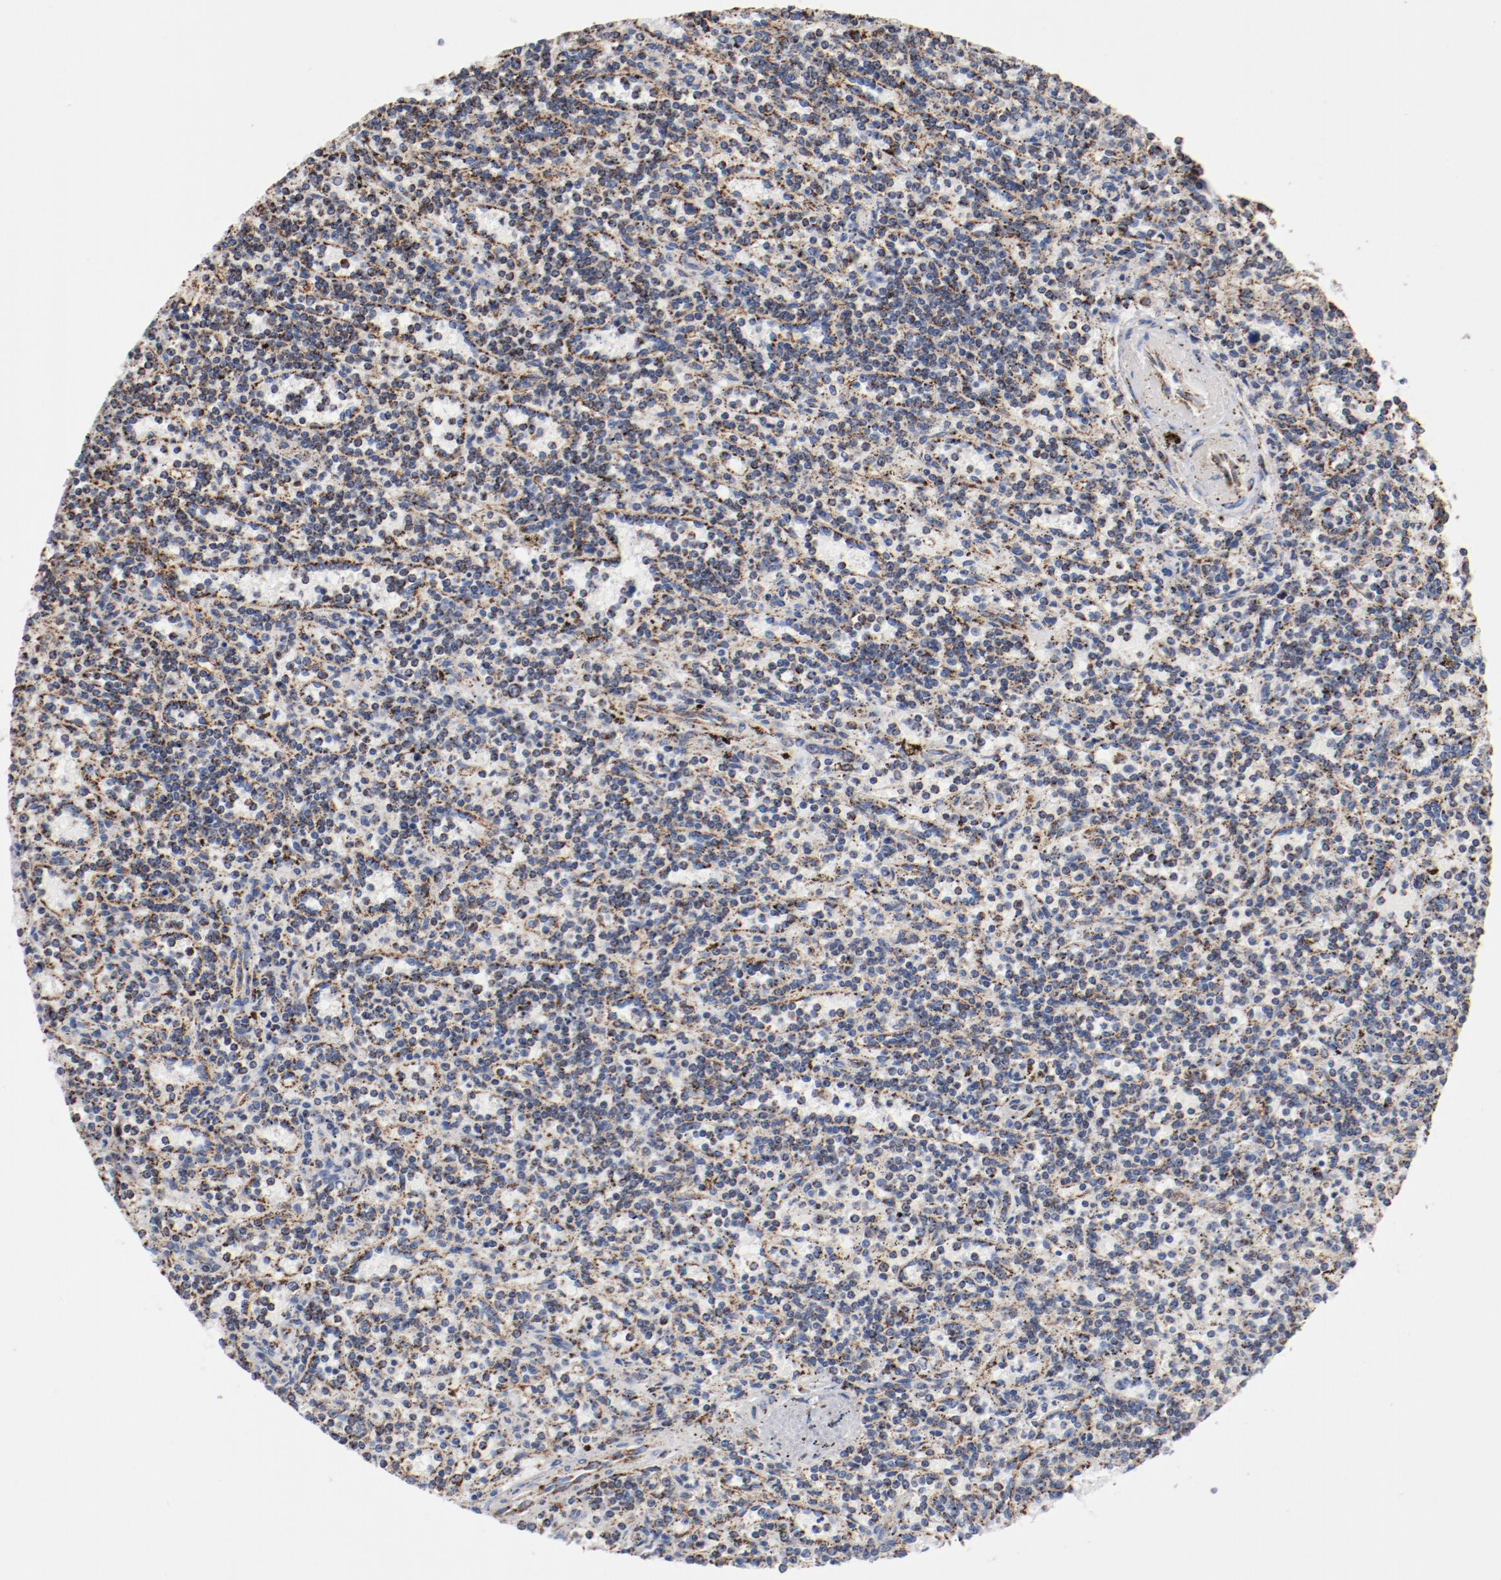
{"staining": {"intensity": "moderate", "quantity": "<25%", "location": "cytoplasmic/membranous"}, "tissue": "lymphoma", "cell_type": "Tumor cells", "image_type": "cancer", "snomed": [{"axis": "morphology", "description": "Malignant lymphoma, non-Hodgkin's type, Low grade"}, {"axis": "topography", "description": "Spleen"}], "caption": "Tumor cells display low levels of moderate cytoplasmic/membranous positivity in about <25% of cells in human lymphoma.", "gene": "NDUFS4", "patient": {"sex": "male", "age": 73}}